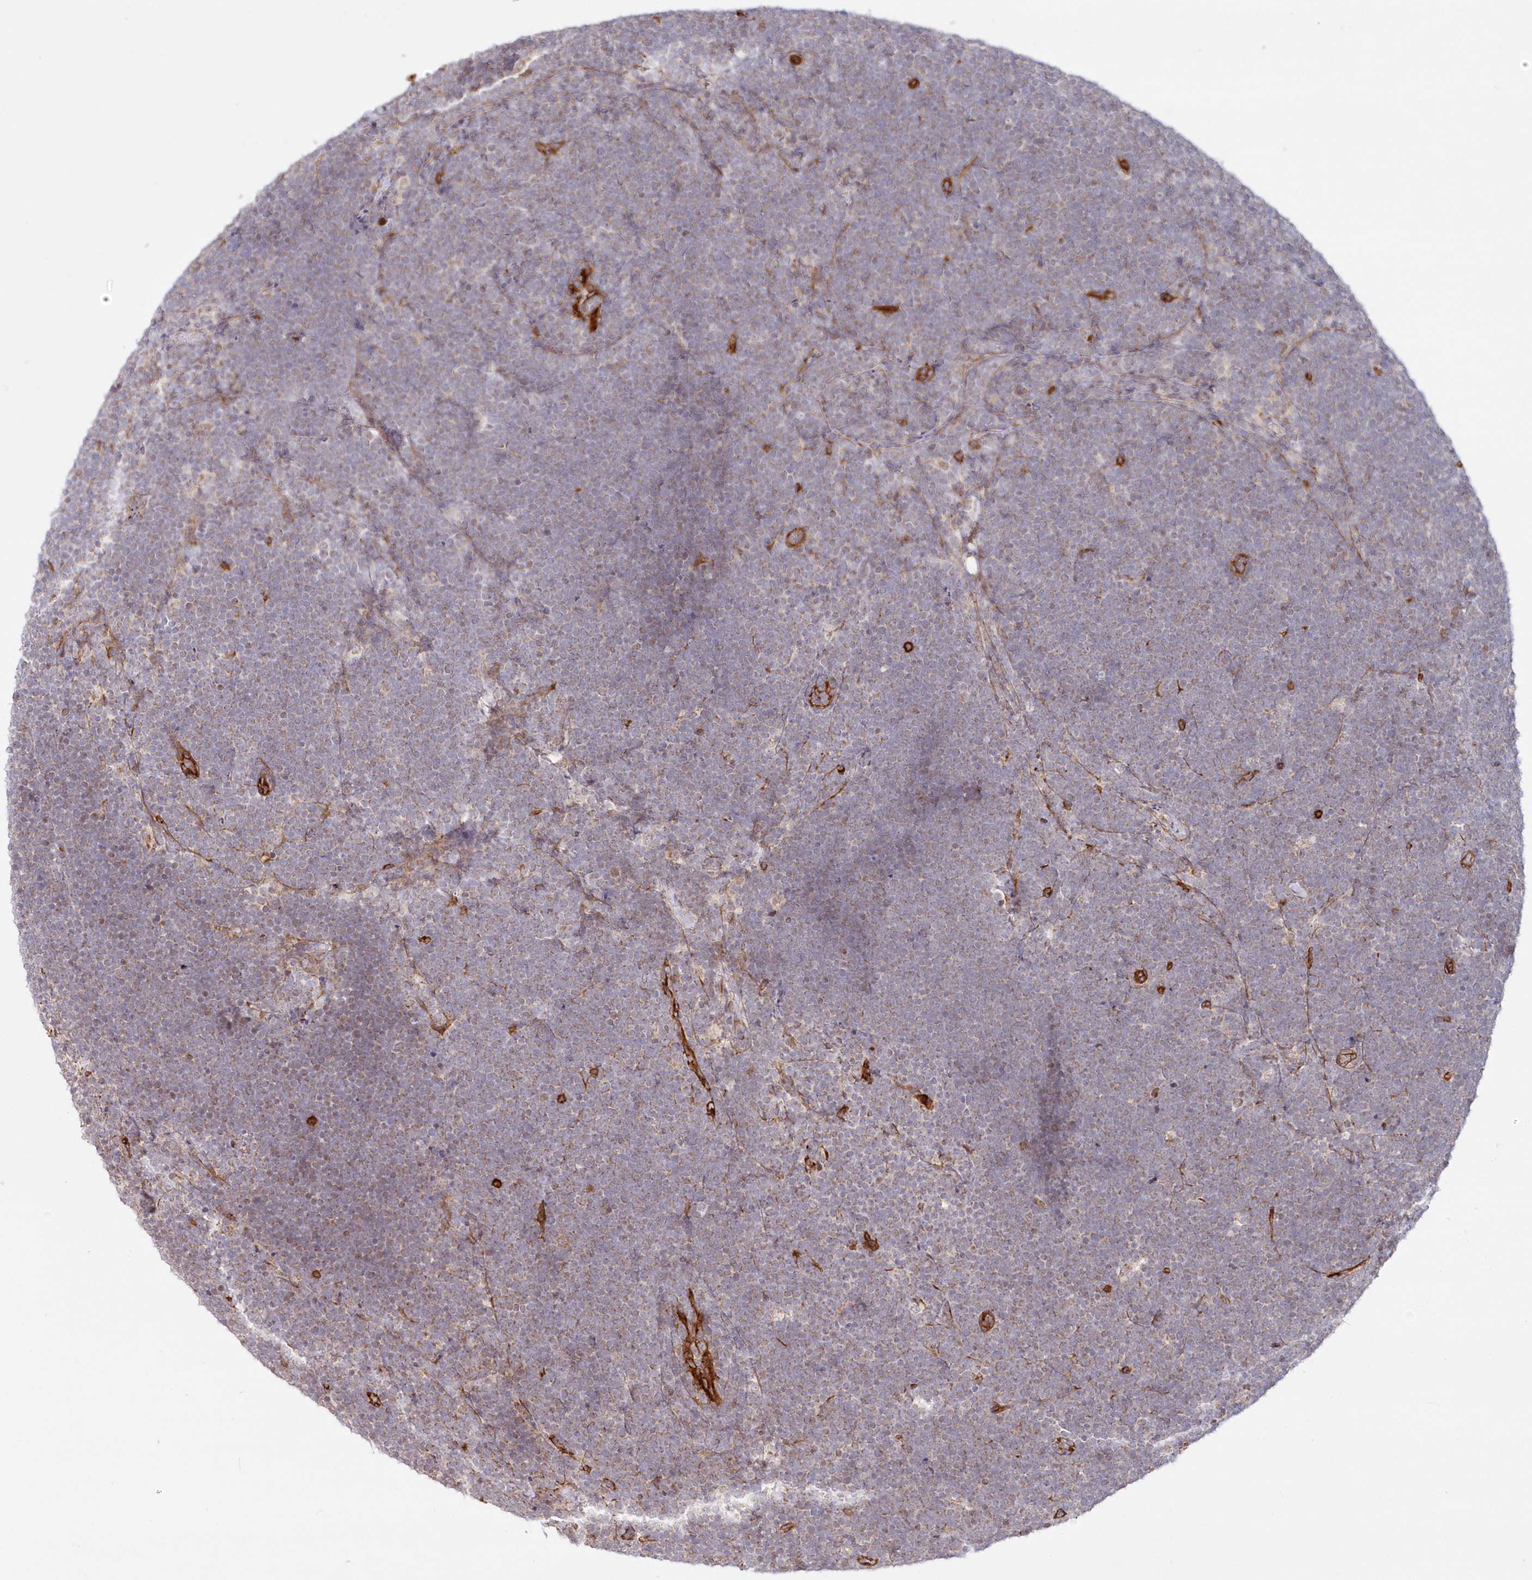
{"staining": {"intensity": "negative", "quantity": "none", "location": "none"}, "tissue": "lymphoma", "cell_type": "Tumor cells", "image_type": "cancer", "snomed": [{"axis": "morphology", "description": "Malignant lymphoma, non-Hodgkin's type, High grade"}, {"axis": "topography", "description": "Lymph node"}], "caption": "Immunohistochemistry micrograph of human high-grade malignant lymphoma, non-Hodgkin's type stained for a protein (brown), which reveals no expression in tumor cells. Nuclei are stained in blue.", "gene": "AFAP1L2", "patient": {"sex": "male", "age": 13}}